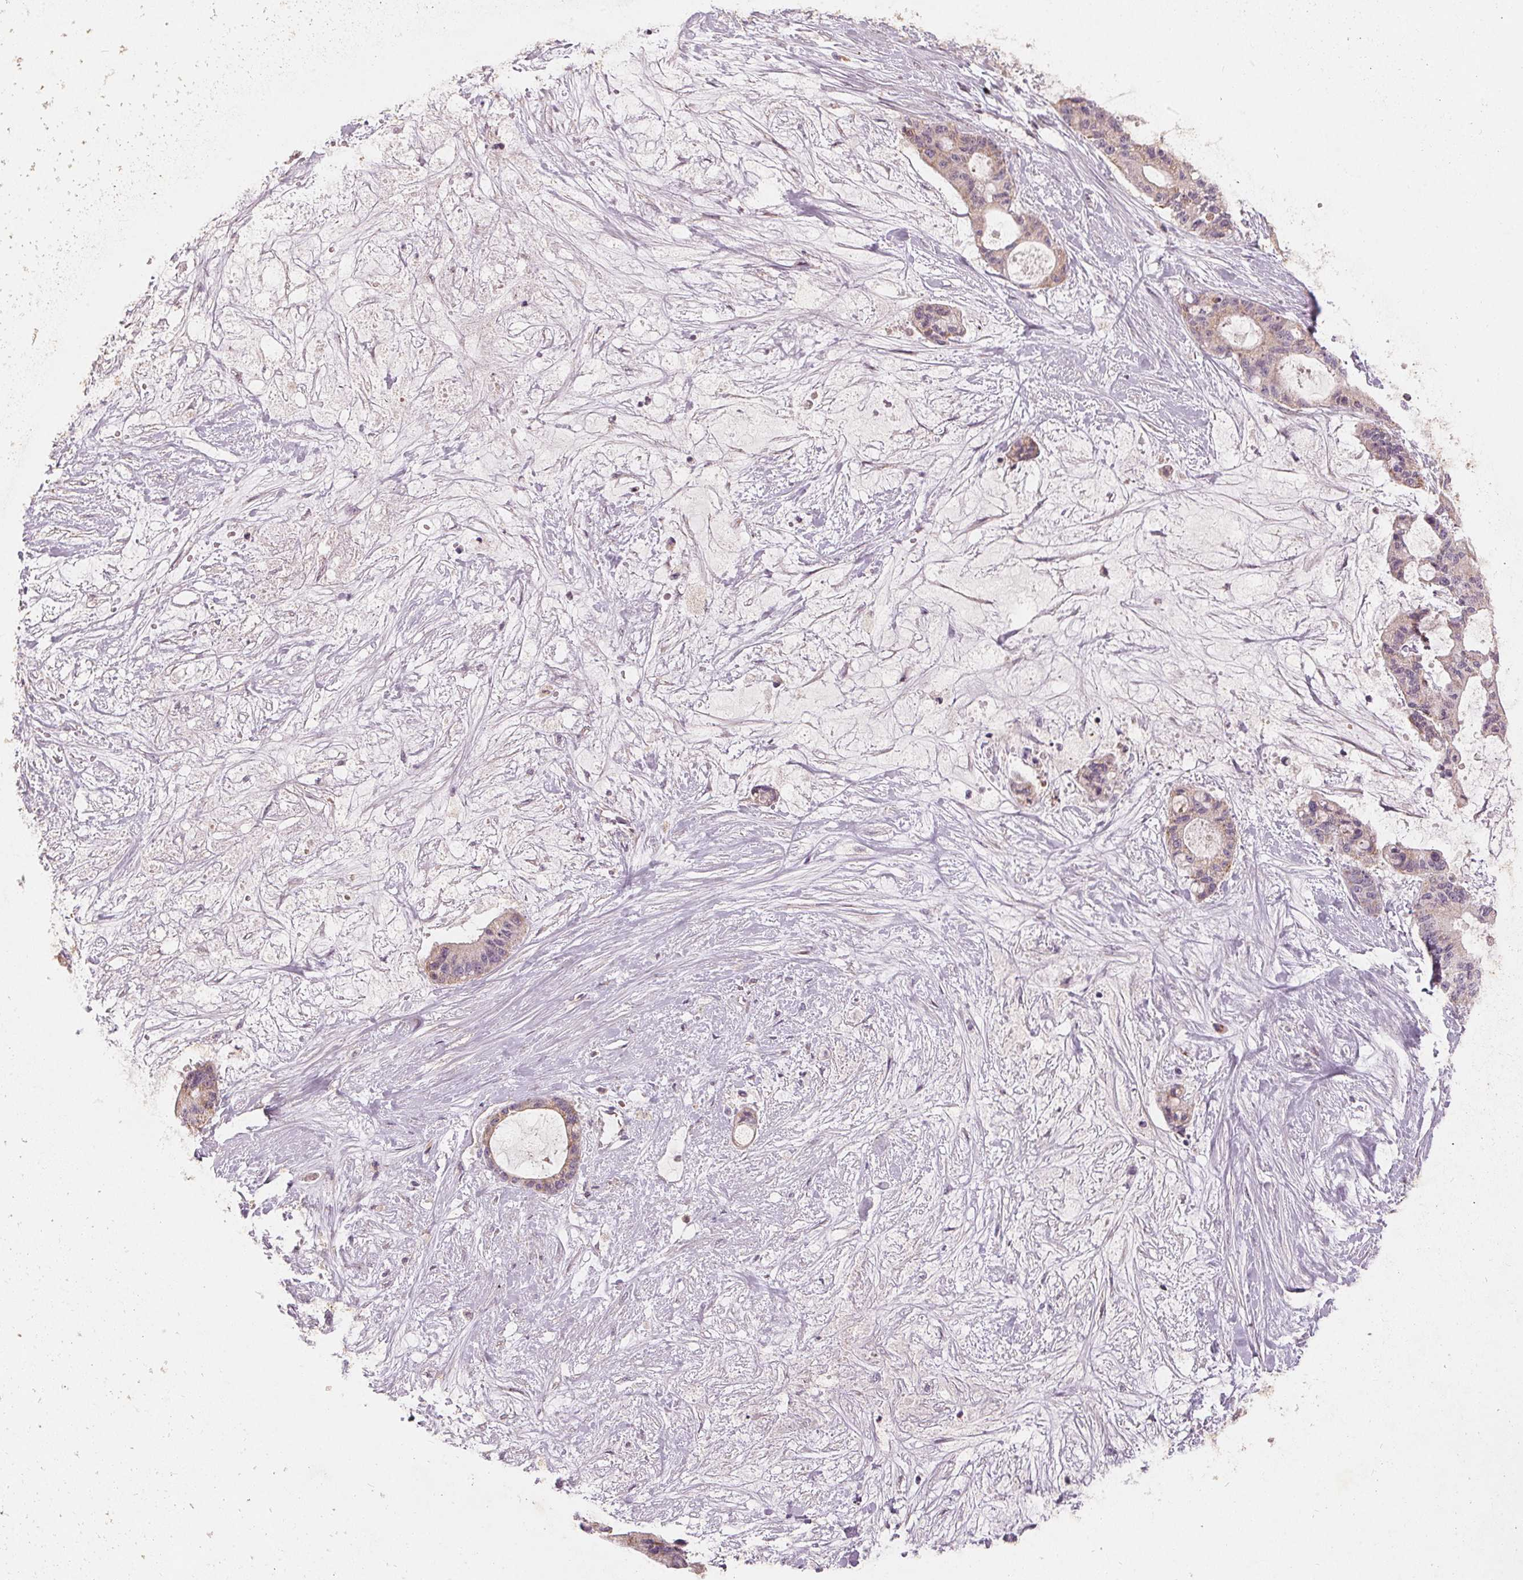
{"staining": {"intensity": "weak", "quantity": "<25%", "location": "cytoplasmic/membranous"}, "tissue": "liver cancer", "cell_type": "Tumor cells", "image_type": "cancer", "snomed": [{"axis": "morphology", "description": "Normal tissue, NOS"}, {"axis": "morphology", "description": "Cholangiocarcinoma"}, {"axis": "topography", "description": "Liver"}, {"axis": "topography", "description": "Peripheral nerve tissue"}], "caption": "This is an IHC micrograph of human liver cancer. There is no positivity in tumor cells.", "gene": "TRIM60", "patient": {"sex": "female", "age": 73}}